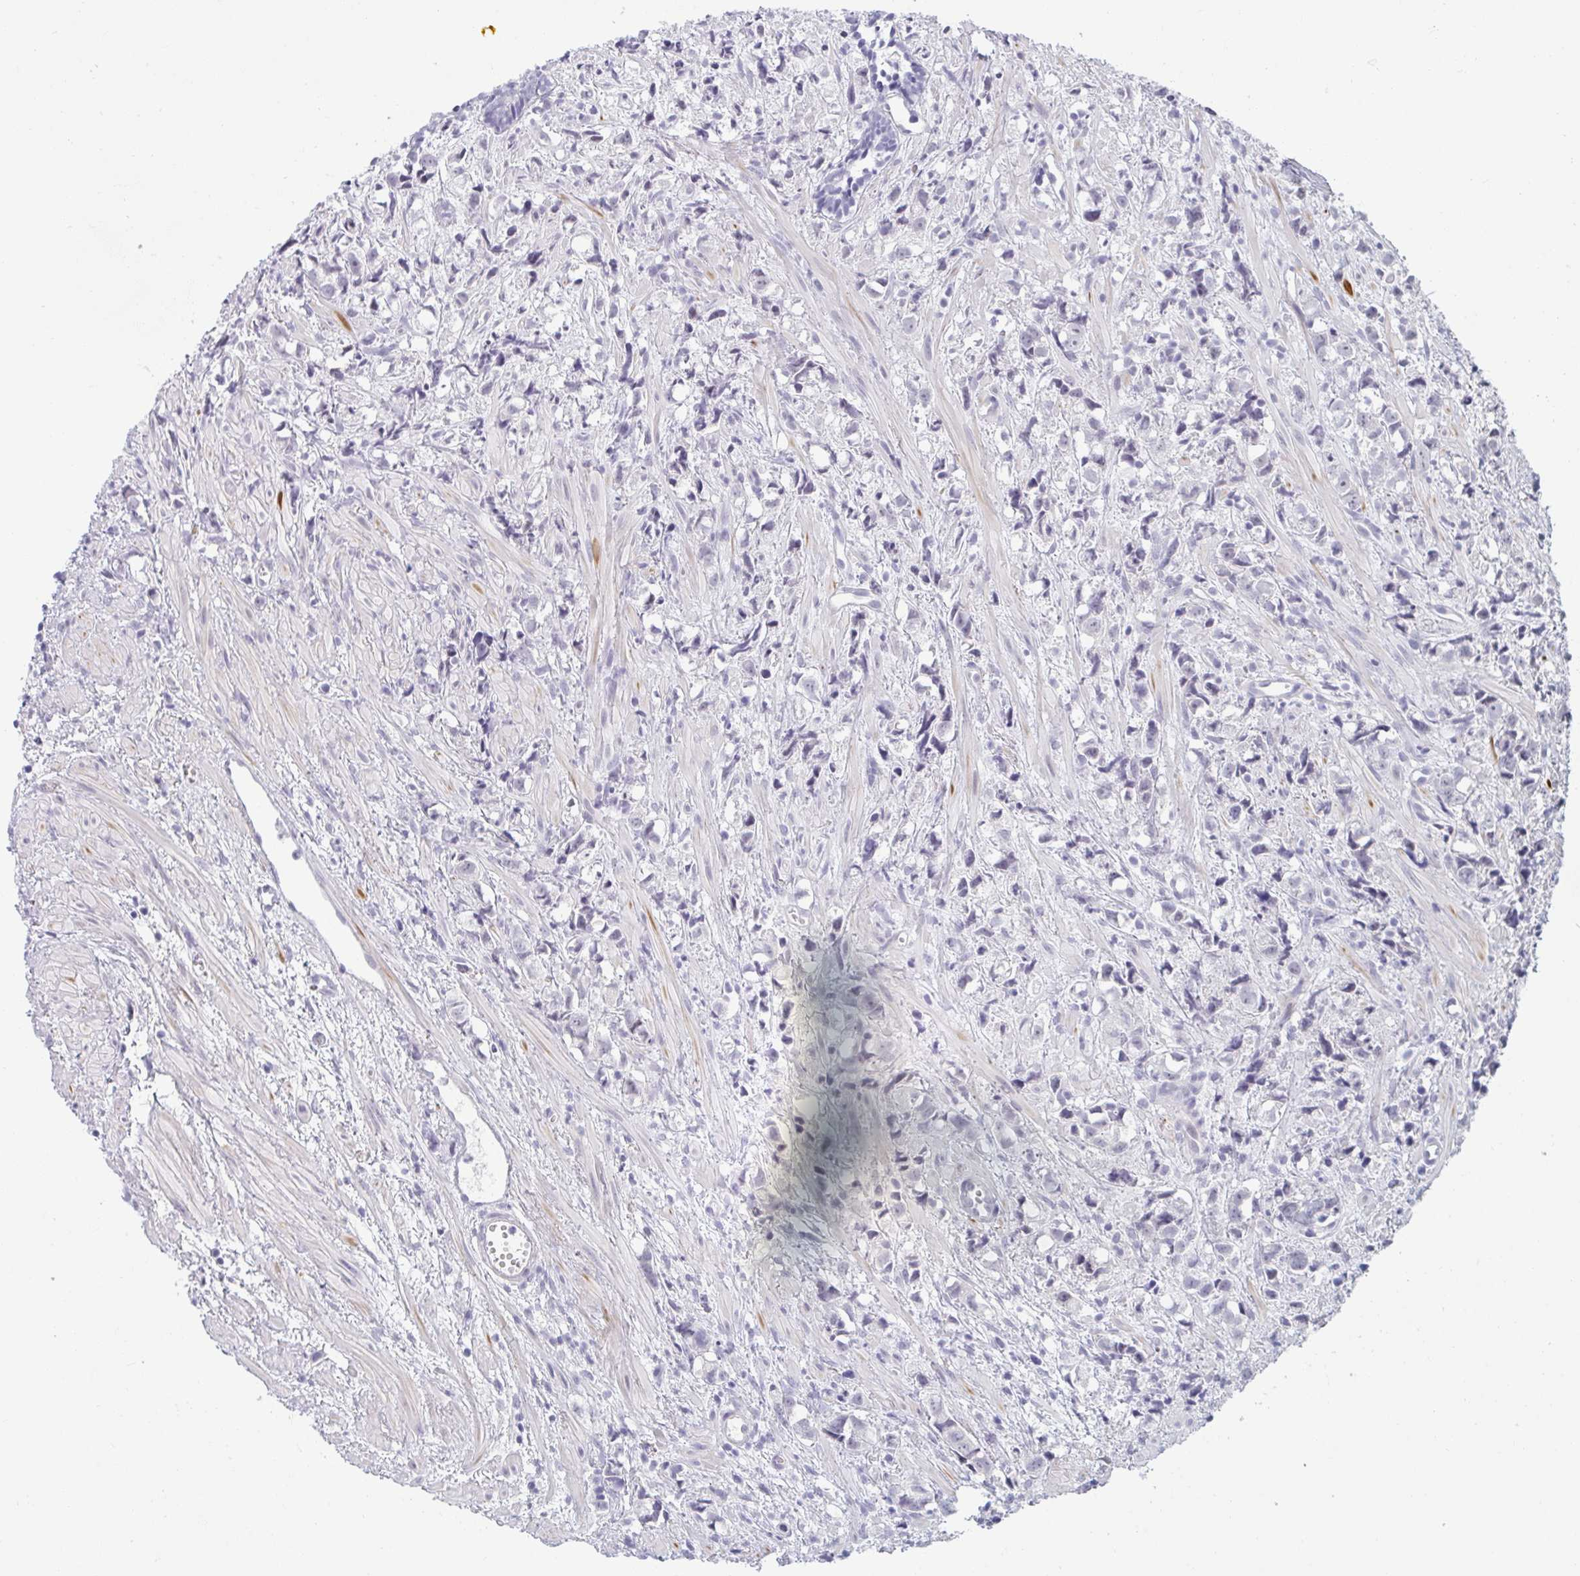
{"staining": {"intensity": "negative", "quantity": "none", "location": "none"}, "tissue": "prostate cancer", "cell_type": "Tumor cells", "image_type": "cancer", "snomed": [{"axis": "morphology", "description": "Adenocarcinoma, High grade"}, {"axis": "topography", "description": "Prostate"}], "caption": "A histopathology image of adenocarcinoma (high-grade) (prostate) stained for a protein displays no brown staining in tumor cells. (Brightfield microscopy of DAB (3,3'-diaminobenzidine) IHC at high magnification).", "gene": "RNASEH1", "patient": {"sex": "male", "age": 58}}